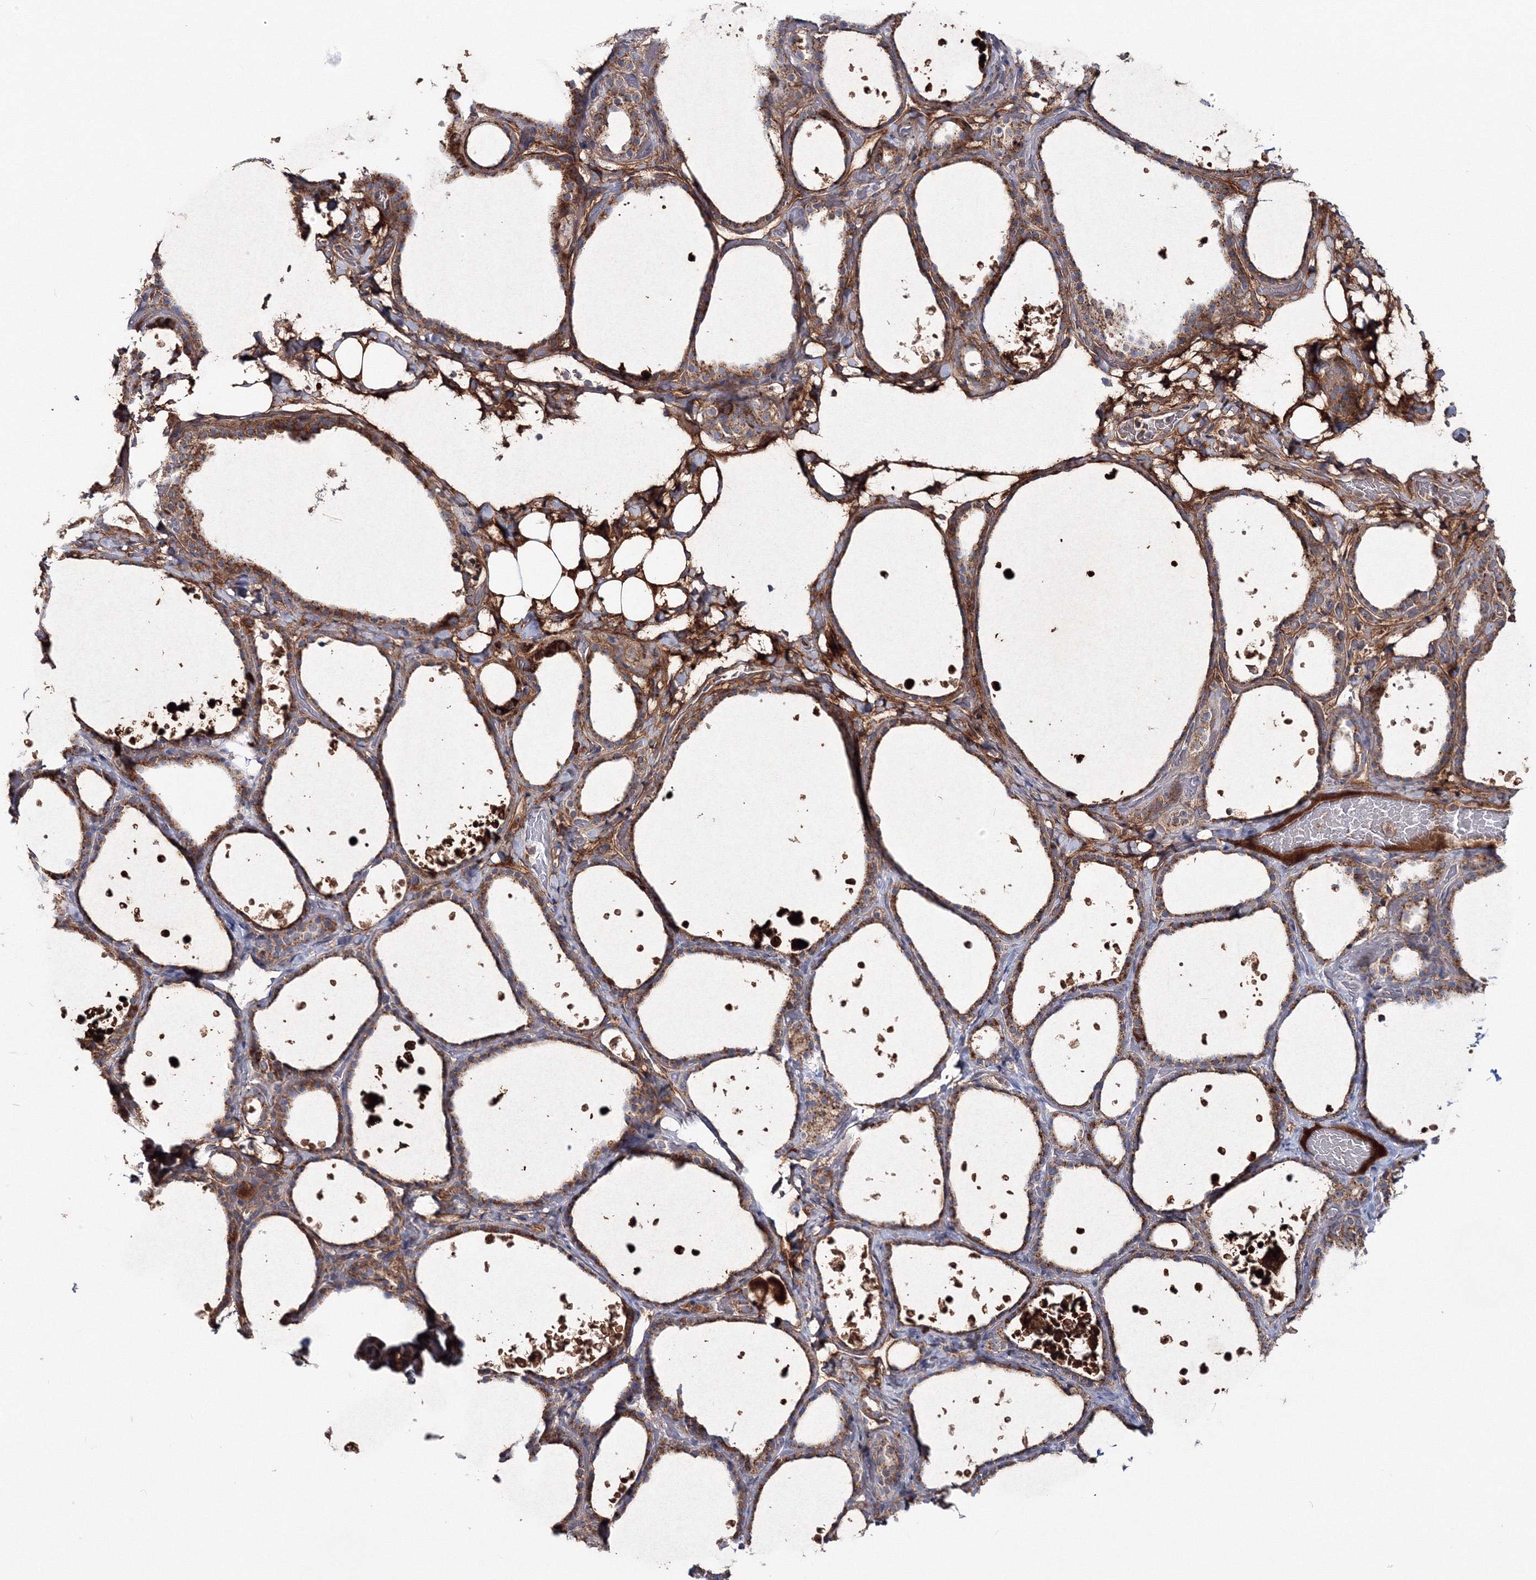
{"staining": {"intensity": "moderate", "quantity": ">75%", "location": "cytoplasmic/membranous"}, "tissue": "thyroid gland", "cell_type": "Glandular cells", "image_type": "normal", "snomed": [{"axis": "morphology", "description": "Normal tissue, NOS"}, {"axis": "topography", "description": "Thyroid gland"}], "caption": "Protein positivity by immunohistochemistry demonstrates moderate cytoplasmic/membranous positivity in approximately >75% of glandular cells in unremarkable thyroid gland.", "gene": "PEX13", "patient": {"sex": "female", "age": 44}}